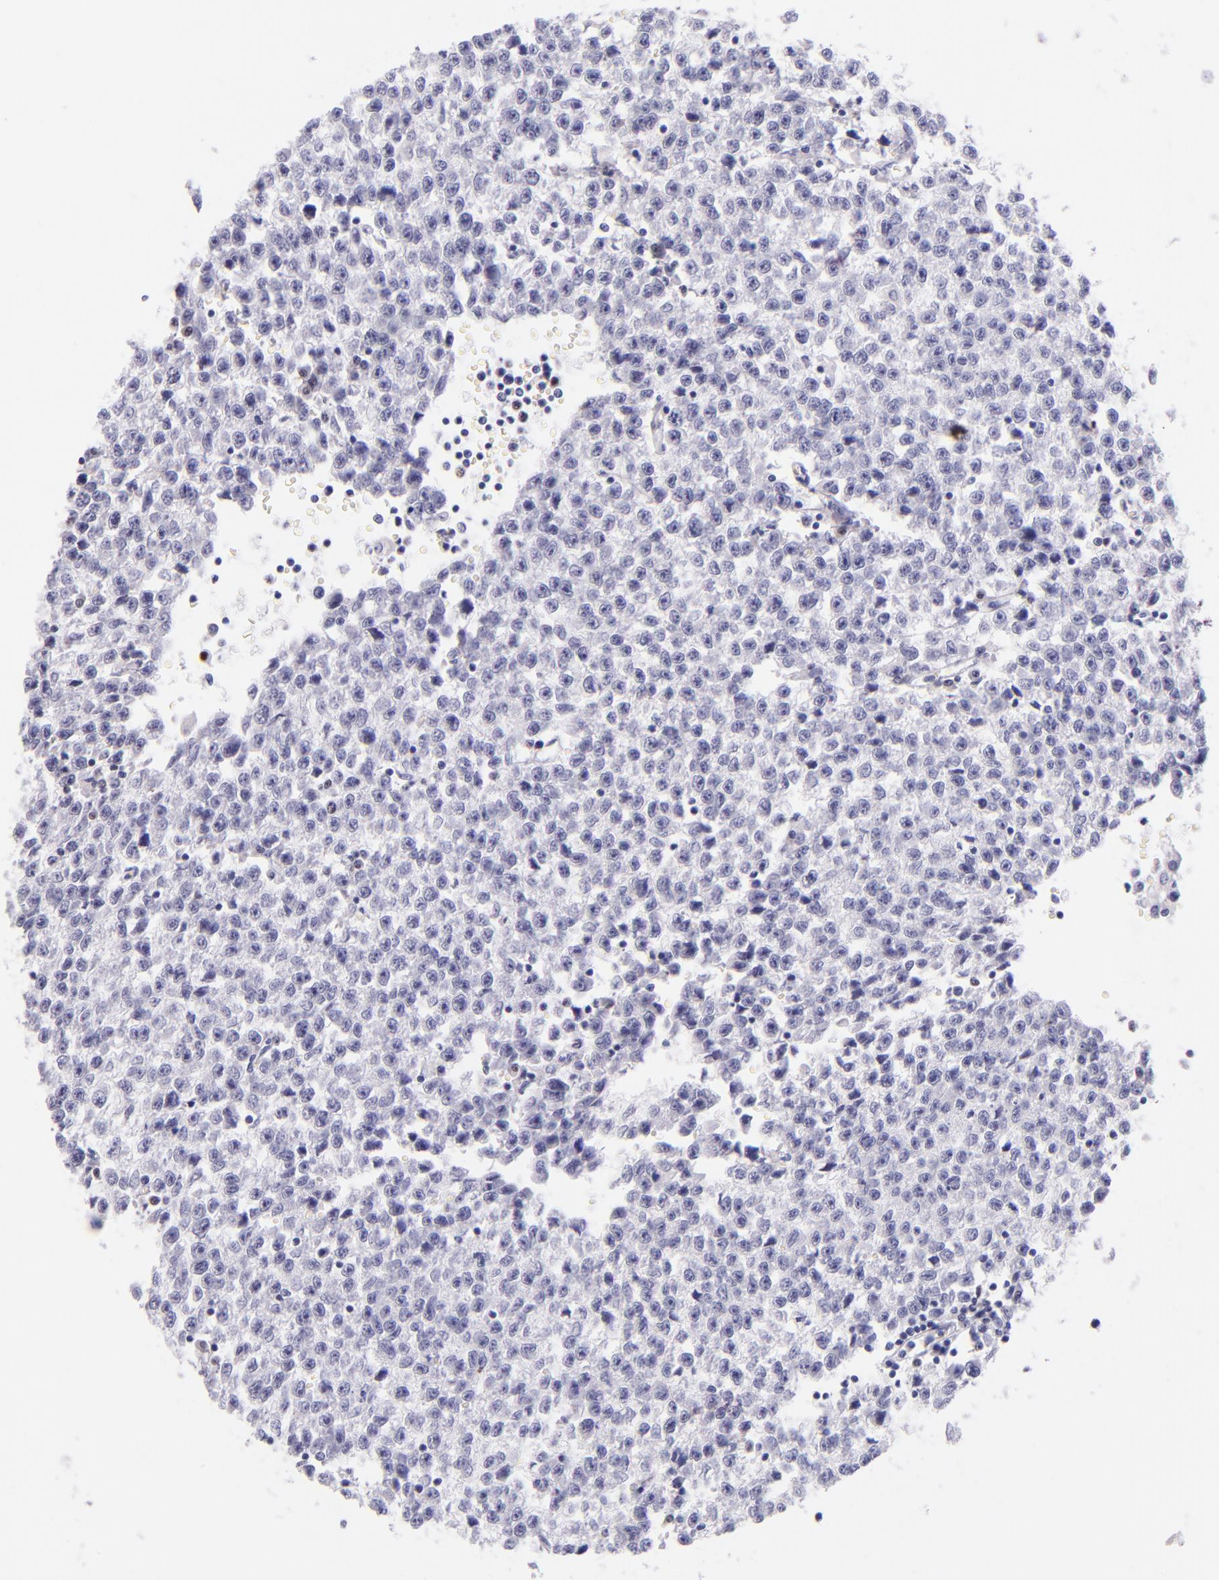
{"staining": {"intensity": "negative", "quantity": "none", "location": "none"}, "tissue": "testis cancer", "cell_type": "Tumor cells", "image_type": "cancer", "snomed": [{"axis": "morphology", "description": "Seminoma, NOS"}, {"axis": "topography", "description": "Testis"}], "caption": "IHC image of neoplastic tissue: testis seminoma stained with DAB demonstrates no significant protein staining in tumor cells.", "gene": "IRF4", "patient": {"sex": "male", "age": 35}}